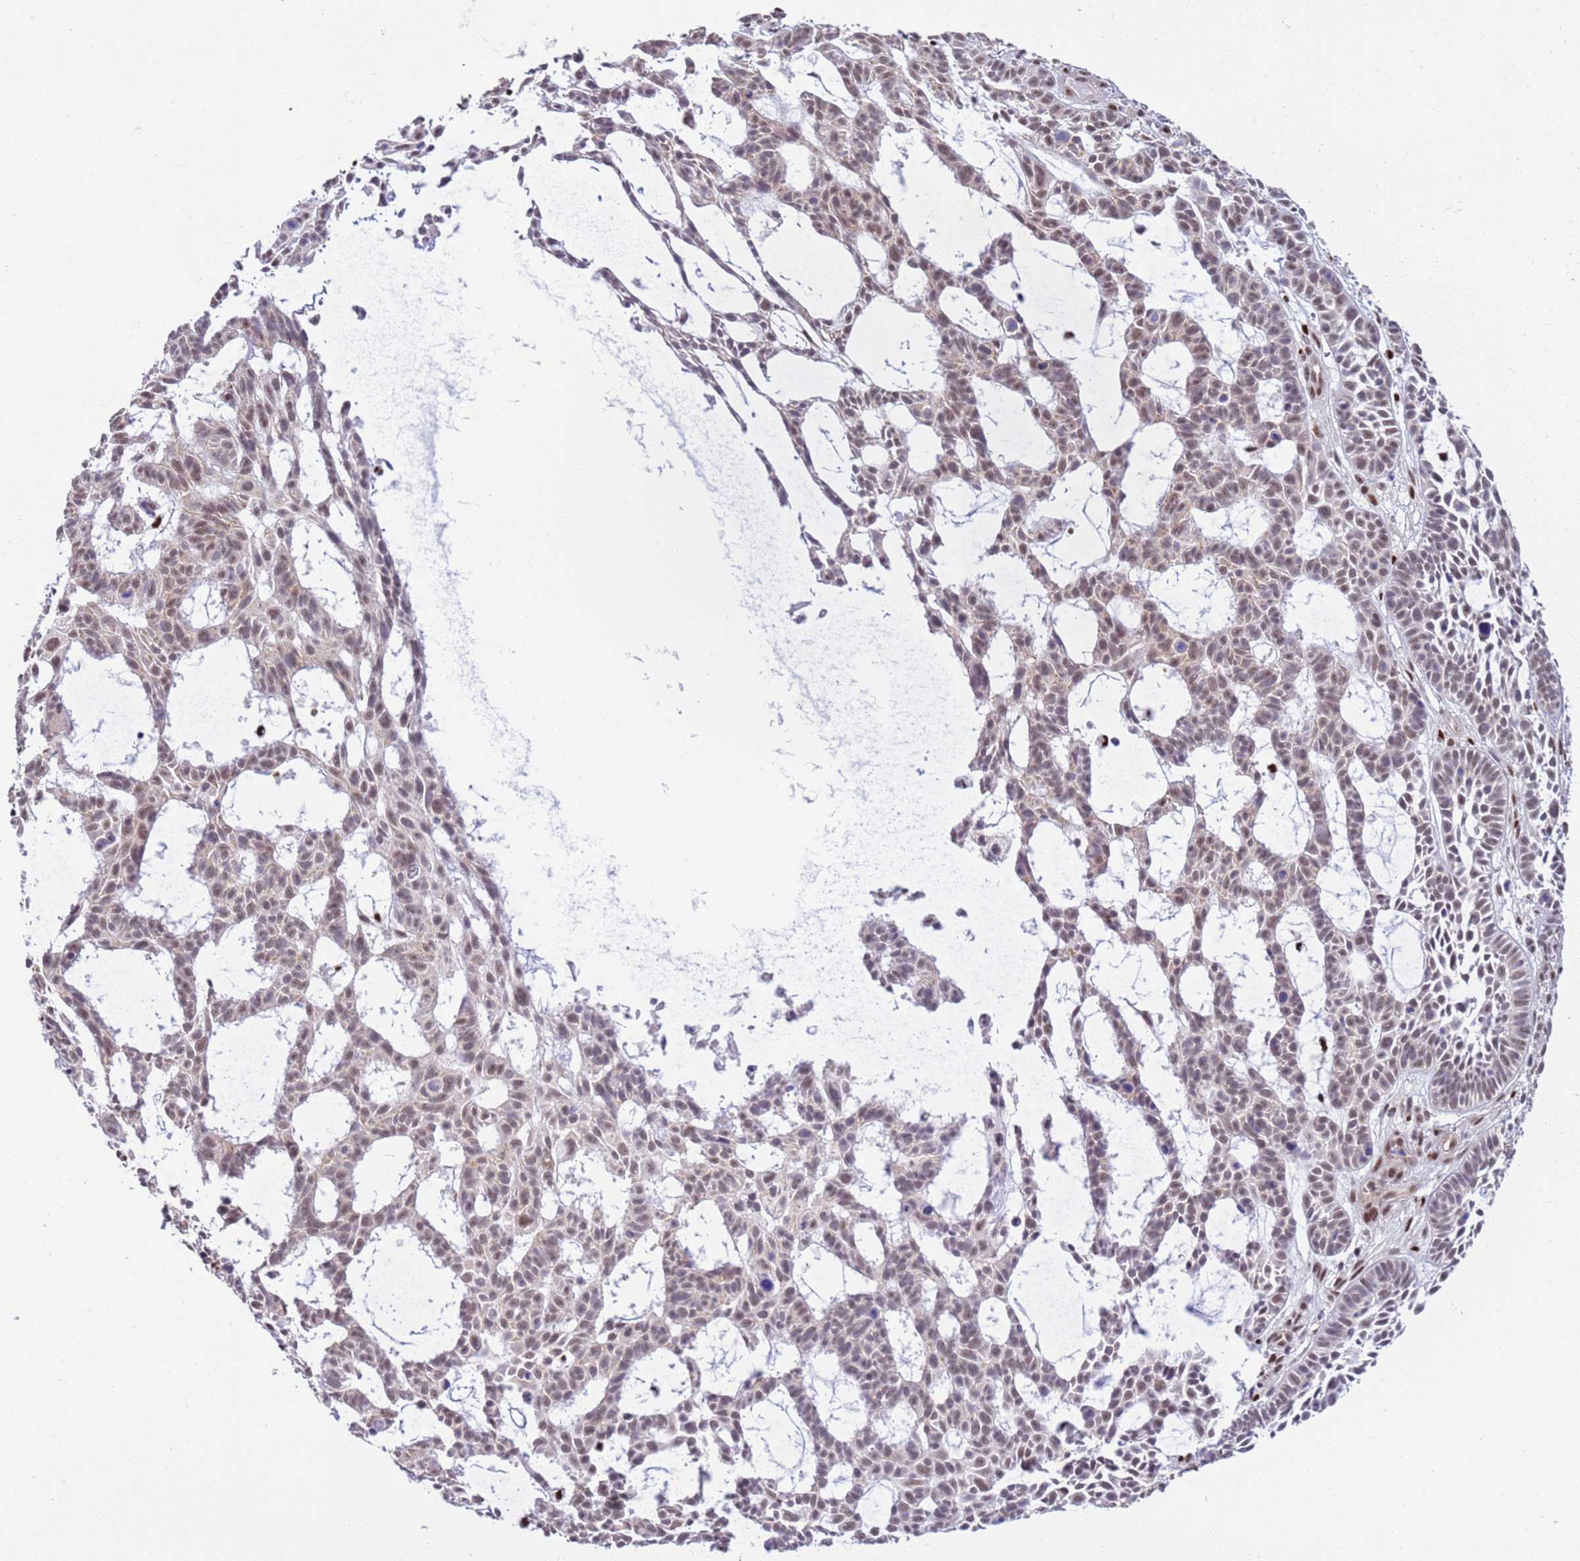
{"staining": {"intensity": "moderate", "quantity": ">75%", "location": "nuclear"}, "tissue": "skin cancer", "cell_type": "Tumor cells", "image_type": "cancer", "snomed": [{"axis": "morphology", "description": "Basal cell carcinoma"}, {"axis": "topography", "description": "Skin"}], "caption": "Moderate nuclear positivity for a protein is present in about >75% of tumor cells of basal cell carcinoma (skin) using immunohistochemistry (IHC).", "gene": "PRPF6", "patient": {"sex": "male", "age": 89}}